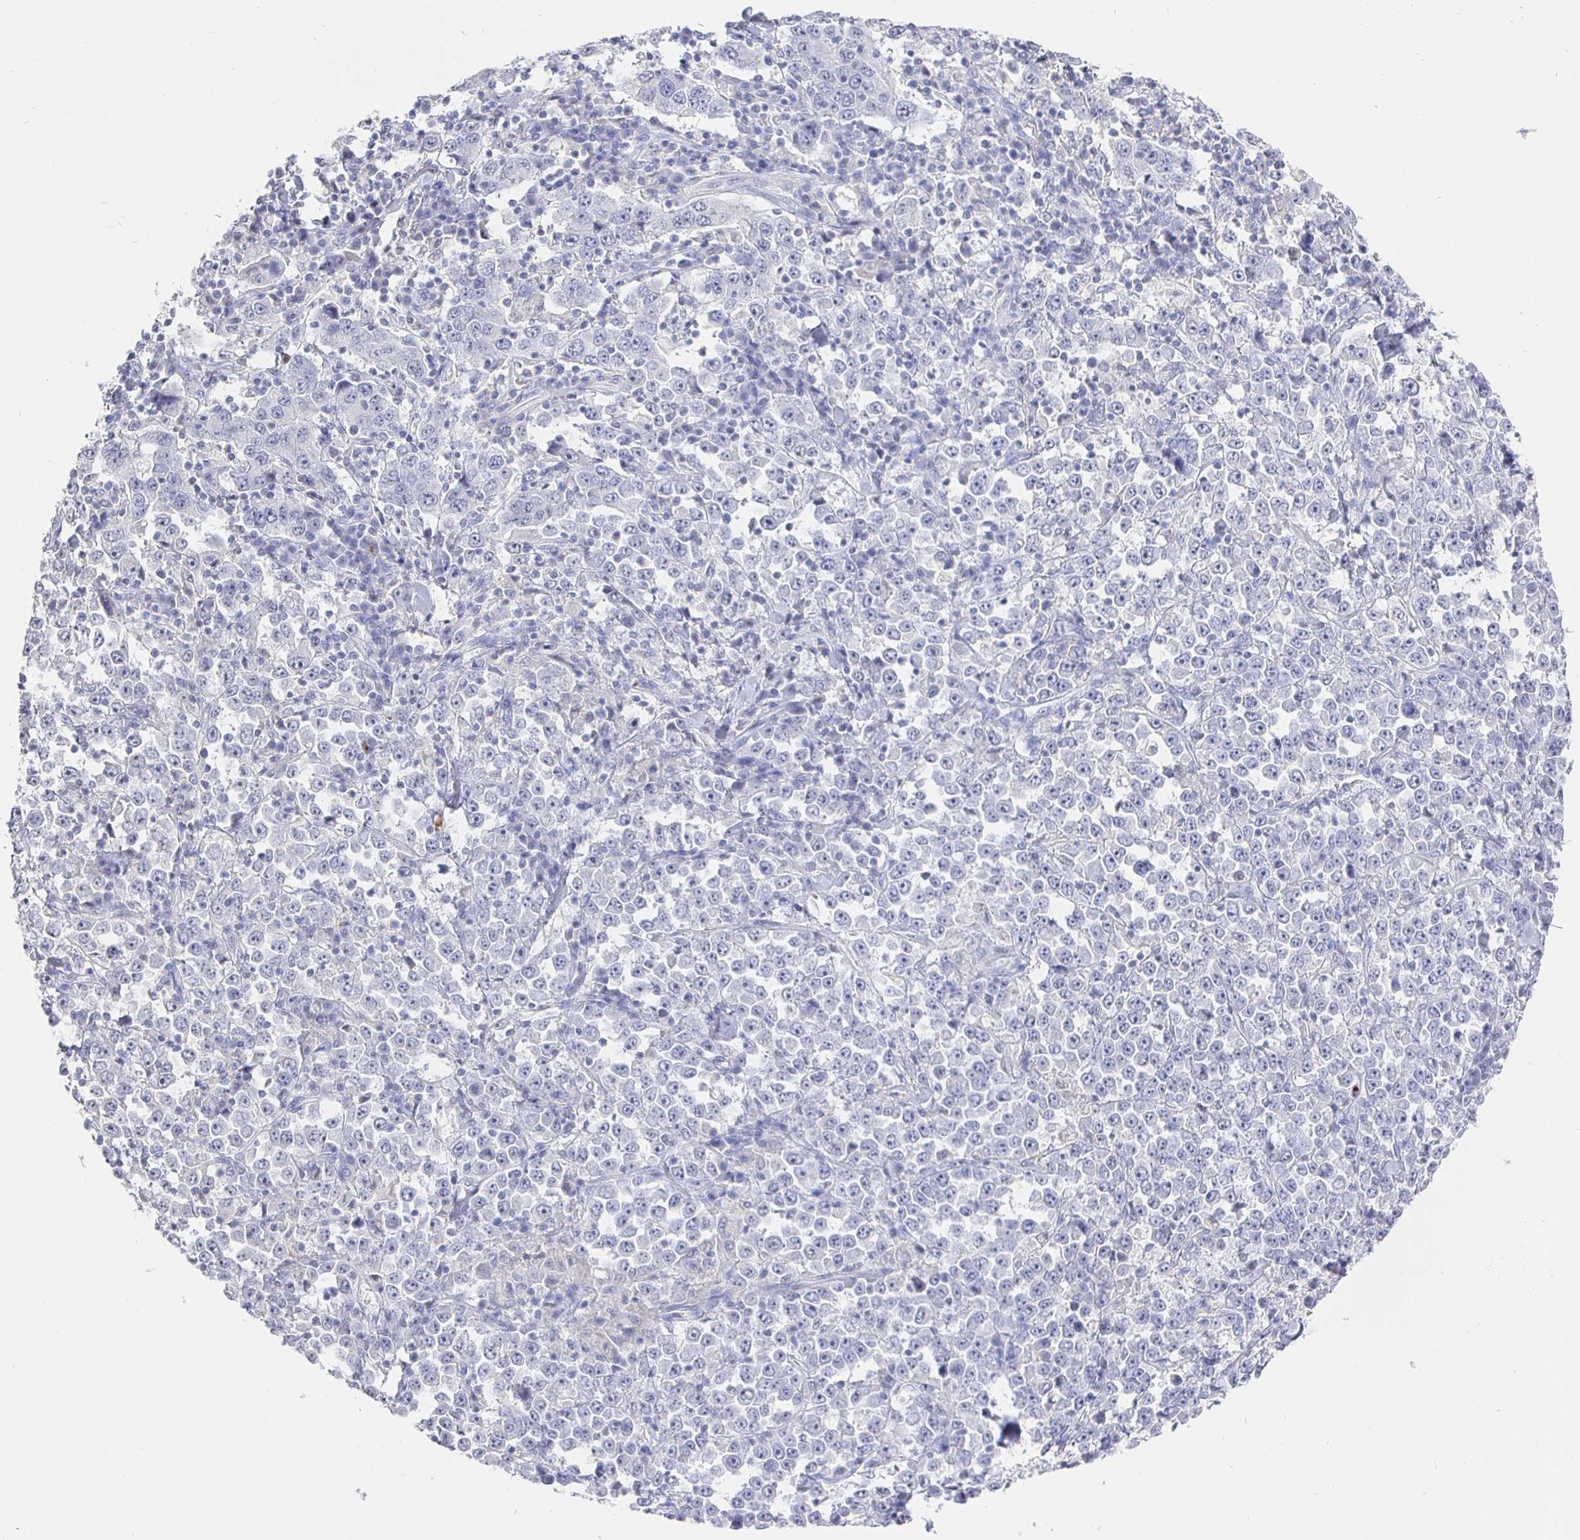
{"staining": {"intensity": "negative", "quantity": "none", "location": "none"}, "tissue": "stomach cancer", "cell_type": "Tumor cells", "image_type": "cancer", "snomed": [{"axis": "morphology", "description": "Normal tissue, NOS"}, {"axis": "morphology", "description": "Adenocarcinoma, NOS"}, {"axis": "topography", "description": "Stomach, upper"}, {"axis": "topography", "description": "Stomach"}], "caption": "A high-resolution histopathology image shows immunohistochemistry staining of adenocarcinoma (stomach), which reveals no significant positivity in tumor cells. (IHC, brightfield microscopy, high magnification).", "gene": "LRRC23", "patient": {"sex": "male", "age": 59}}